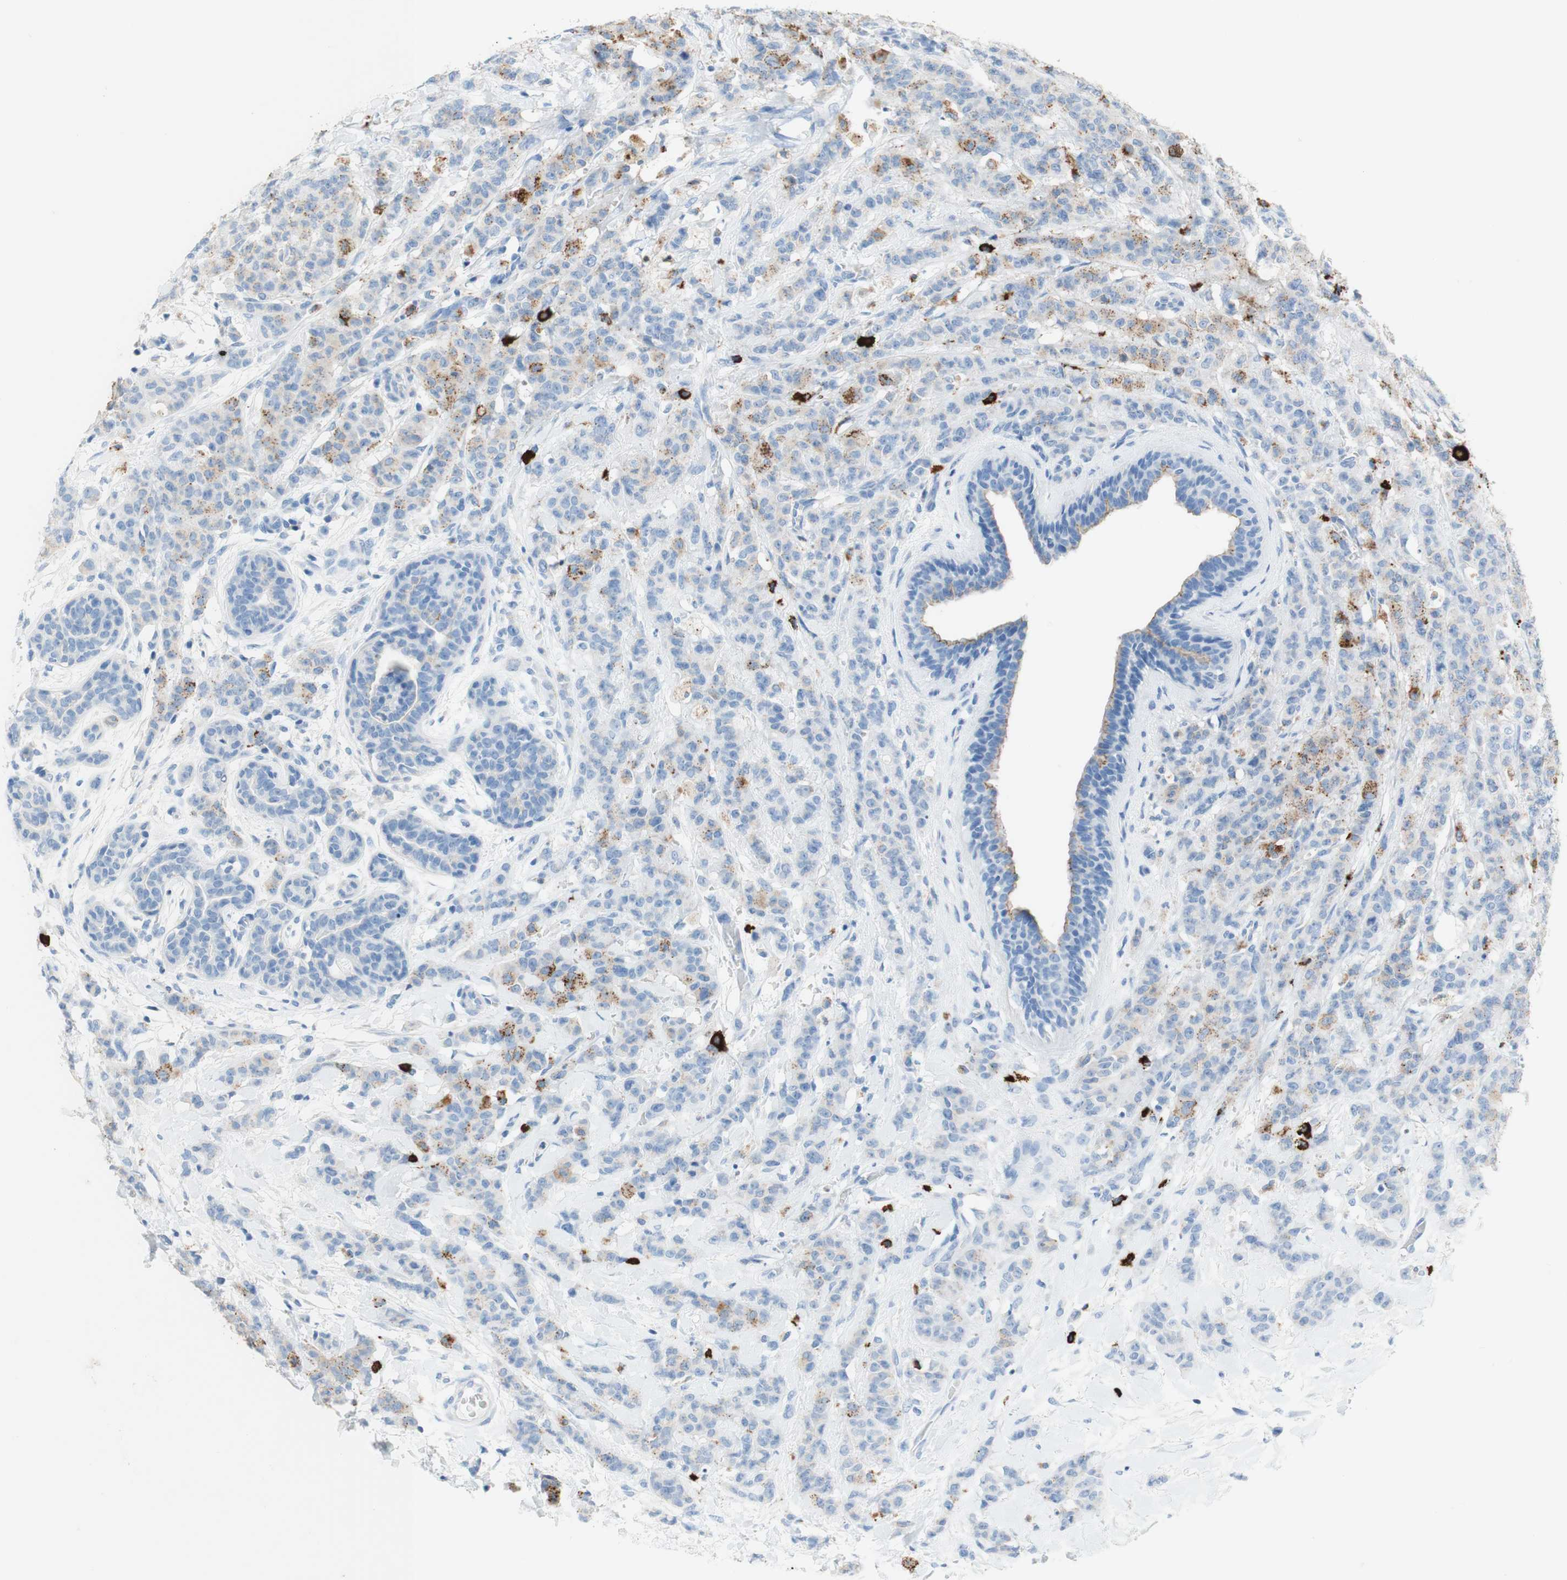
{"staining": {"intensity": "weak", "quantity": "<25%", "location": "cytoplasmic/membranous"}, "tissue": "breast cancer", "cell_type": "Tumor cells", "image_type": "cancer", "snomed": [{"axis": "morphology", "description": "Normal tissue, NOS"}, {"axis": "morphology", "description": "Duct carcinoma"}, {"axis": "topography", "description": "Breast"}], "caption": "The immunohistochemistry photomicrograph has no significant staining in tumor cells of breast invasive ductal carcinoma tissue.", "gene": "CEACAM1", "patient": {"sex": "female", "age": 40}}